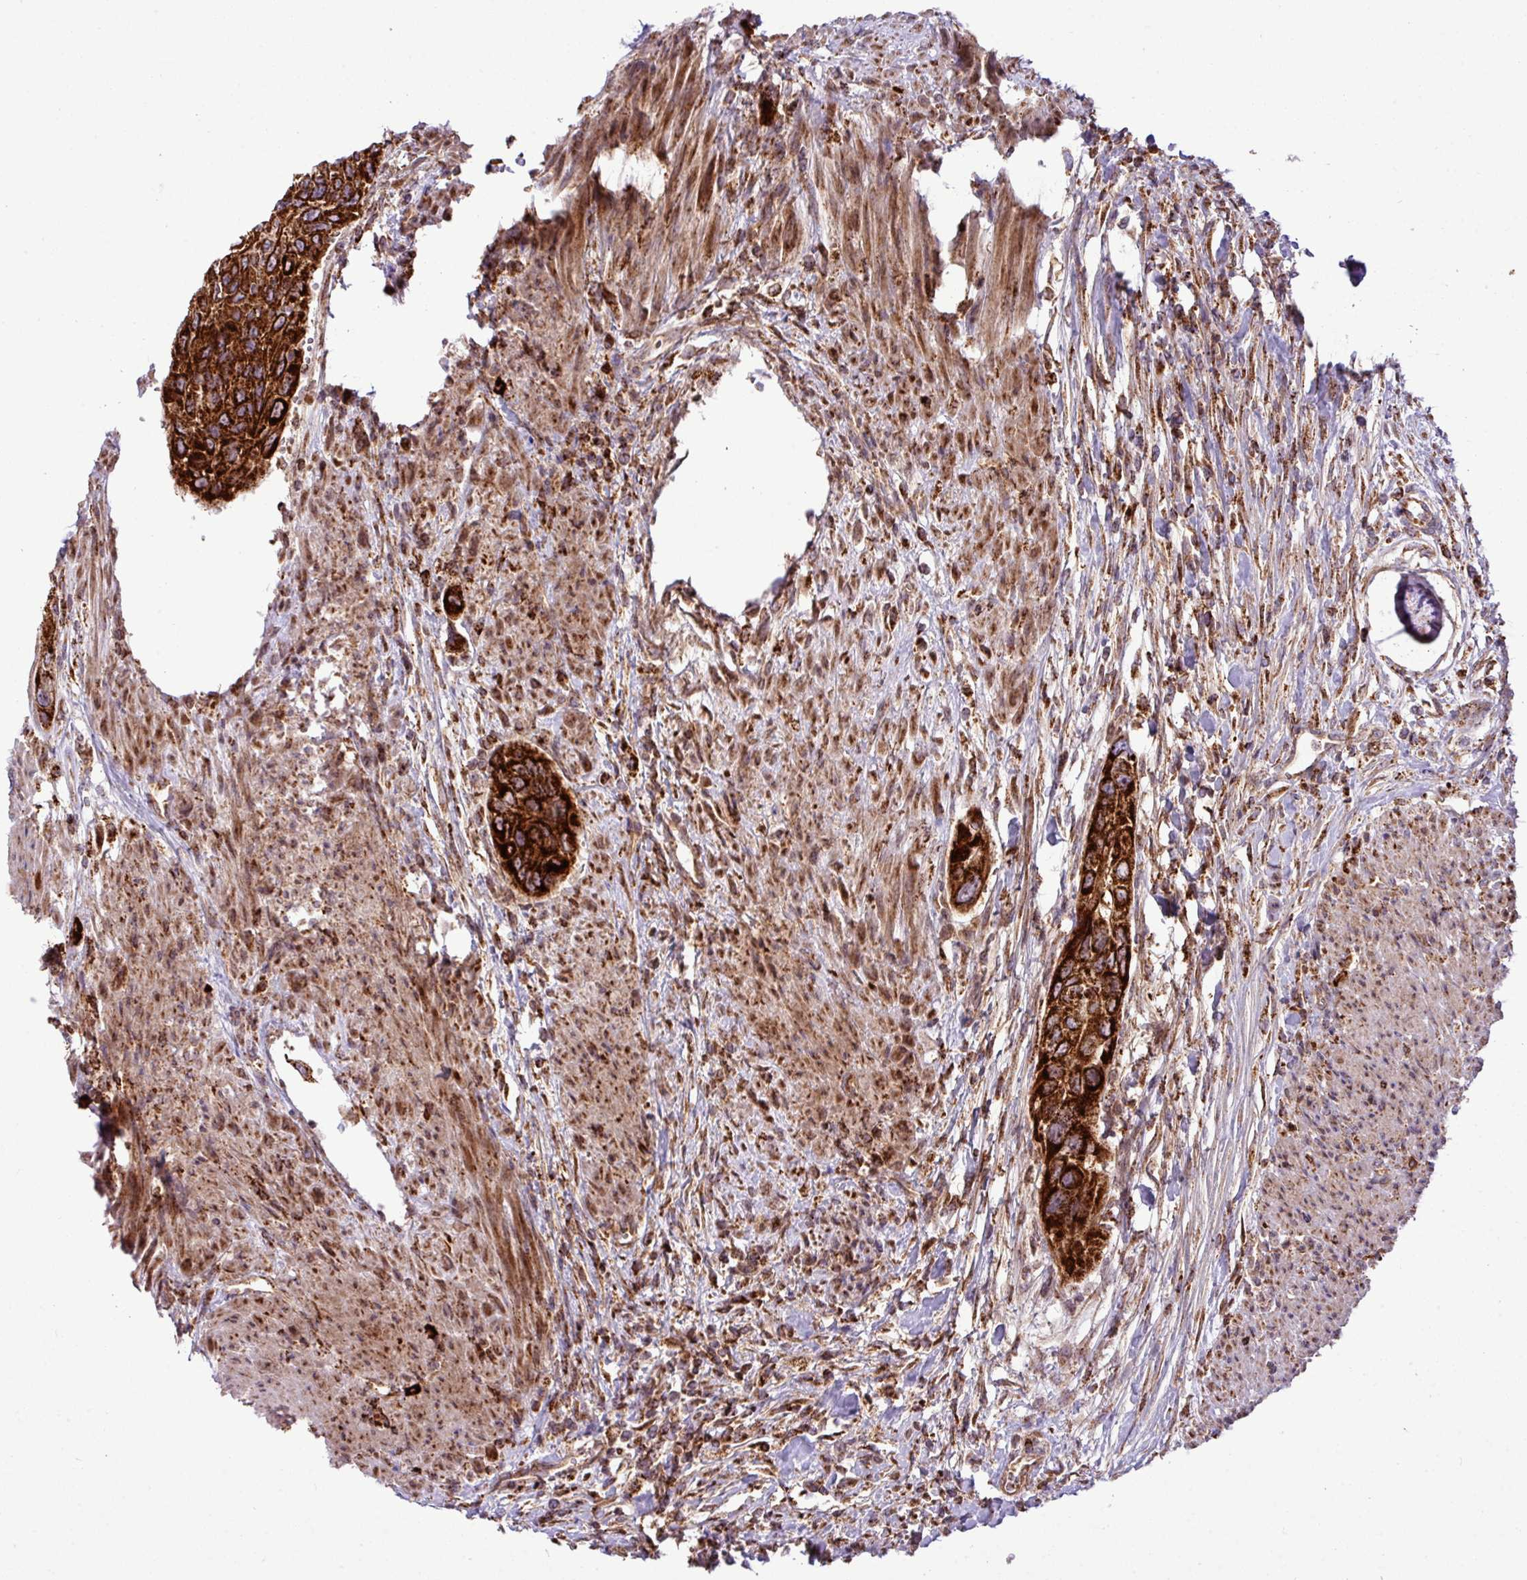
{"staining": {"intensity": "strong", "quantity": ">75%", "location": "cytoplasmic/membranous"}, "tissue": "urothelial cancer", "cell_type": "Tumor cells", "image_type": "cancer", "snomed": [{"axis": "morphology", "description": "Urothelial carcinoma, High grade"}, {"axis": "topography", "description": "Urinary bladder"}], "caption": "Immunohistochemical staining of urothelial cancer exhibits high levels of strong cytoplasmic/membranous expression in approximately >75% of tumor cells.", "gene": "ZNF569", "patient": {"sex": "female", "age": 60}}